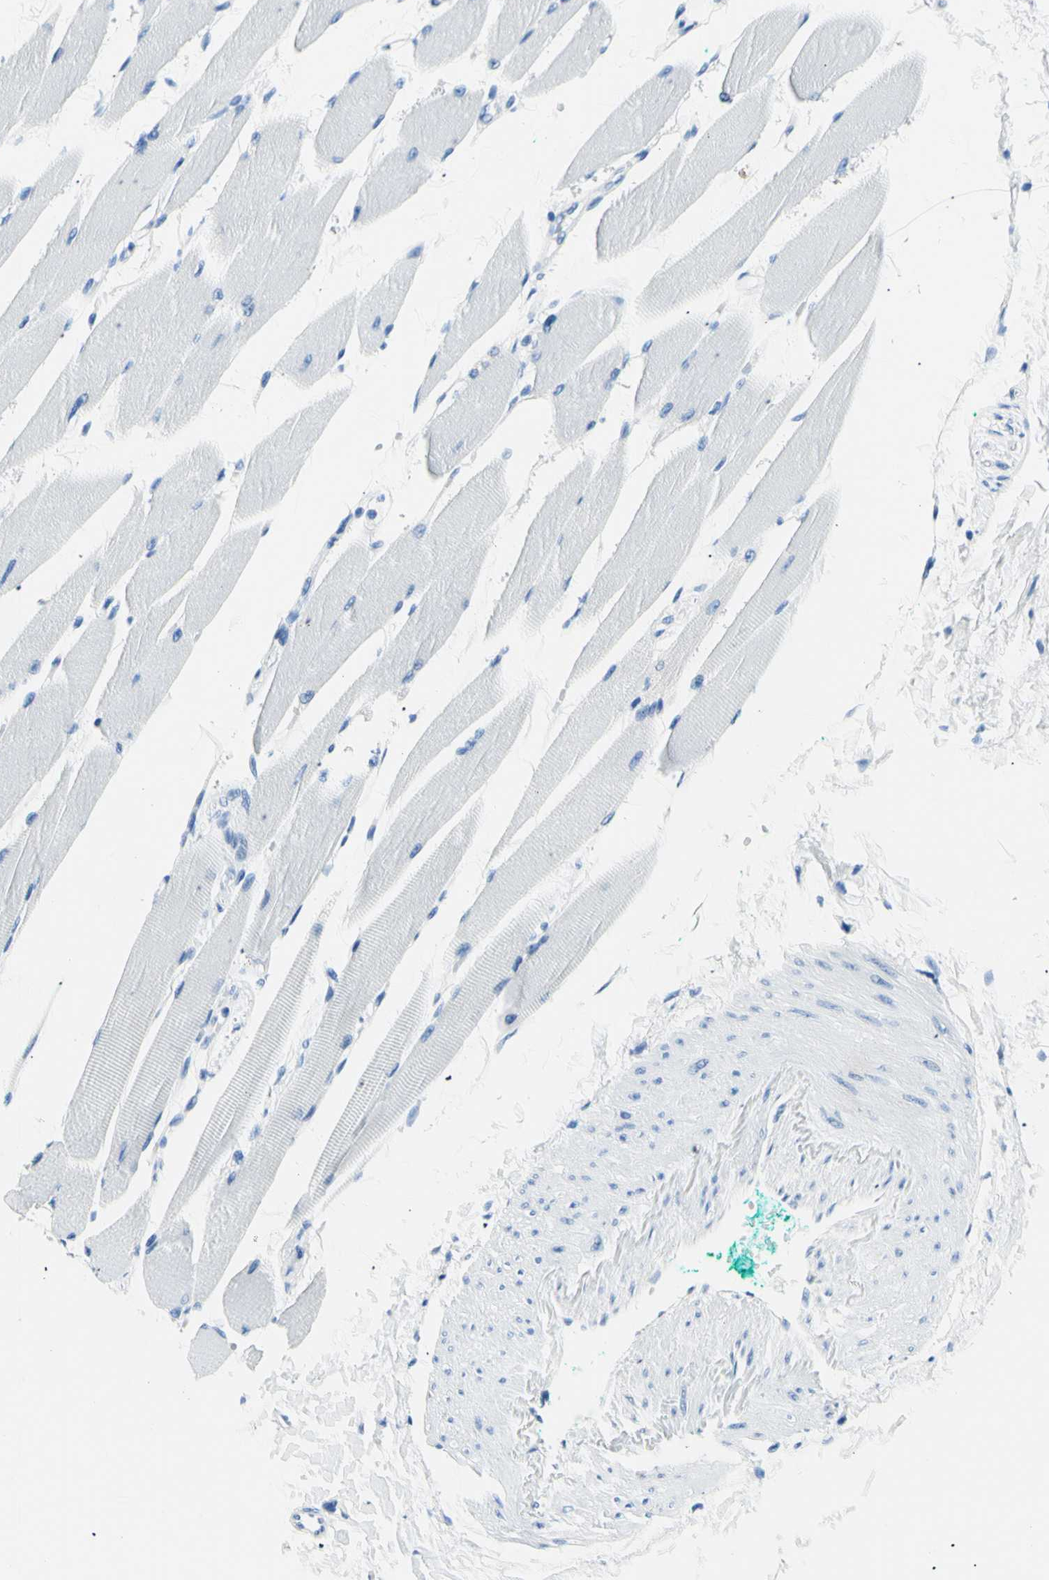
{"staining": {"intensity": "negative", "quantity": "none", "location": "none"}, "tissue": "skeletal muscle", "cell_type": "Myocytes", "image_type": "normal", "snomed": [{"axis": "morphology", "description": "Normal tissue, NOS"}, {"axis": "topography", "description": "Skeletal muscle"}, {"axis": "topography", "description": "Oral tissue"}, {"axis": "topography", "description": "Peripheral nerve tissue"}], "caption": "DAB (3,3'-diaminobenzidine) immunohistochemical staining of benign skeletal muscle reveals no significant staining in myocytes.", "gene": "HPCA", "patient": {"sex": "female", "age": 84}}